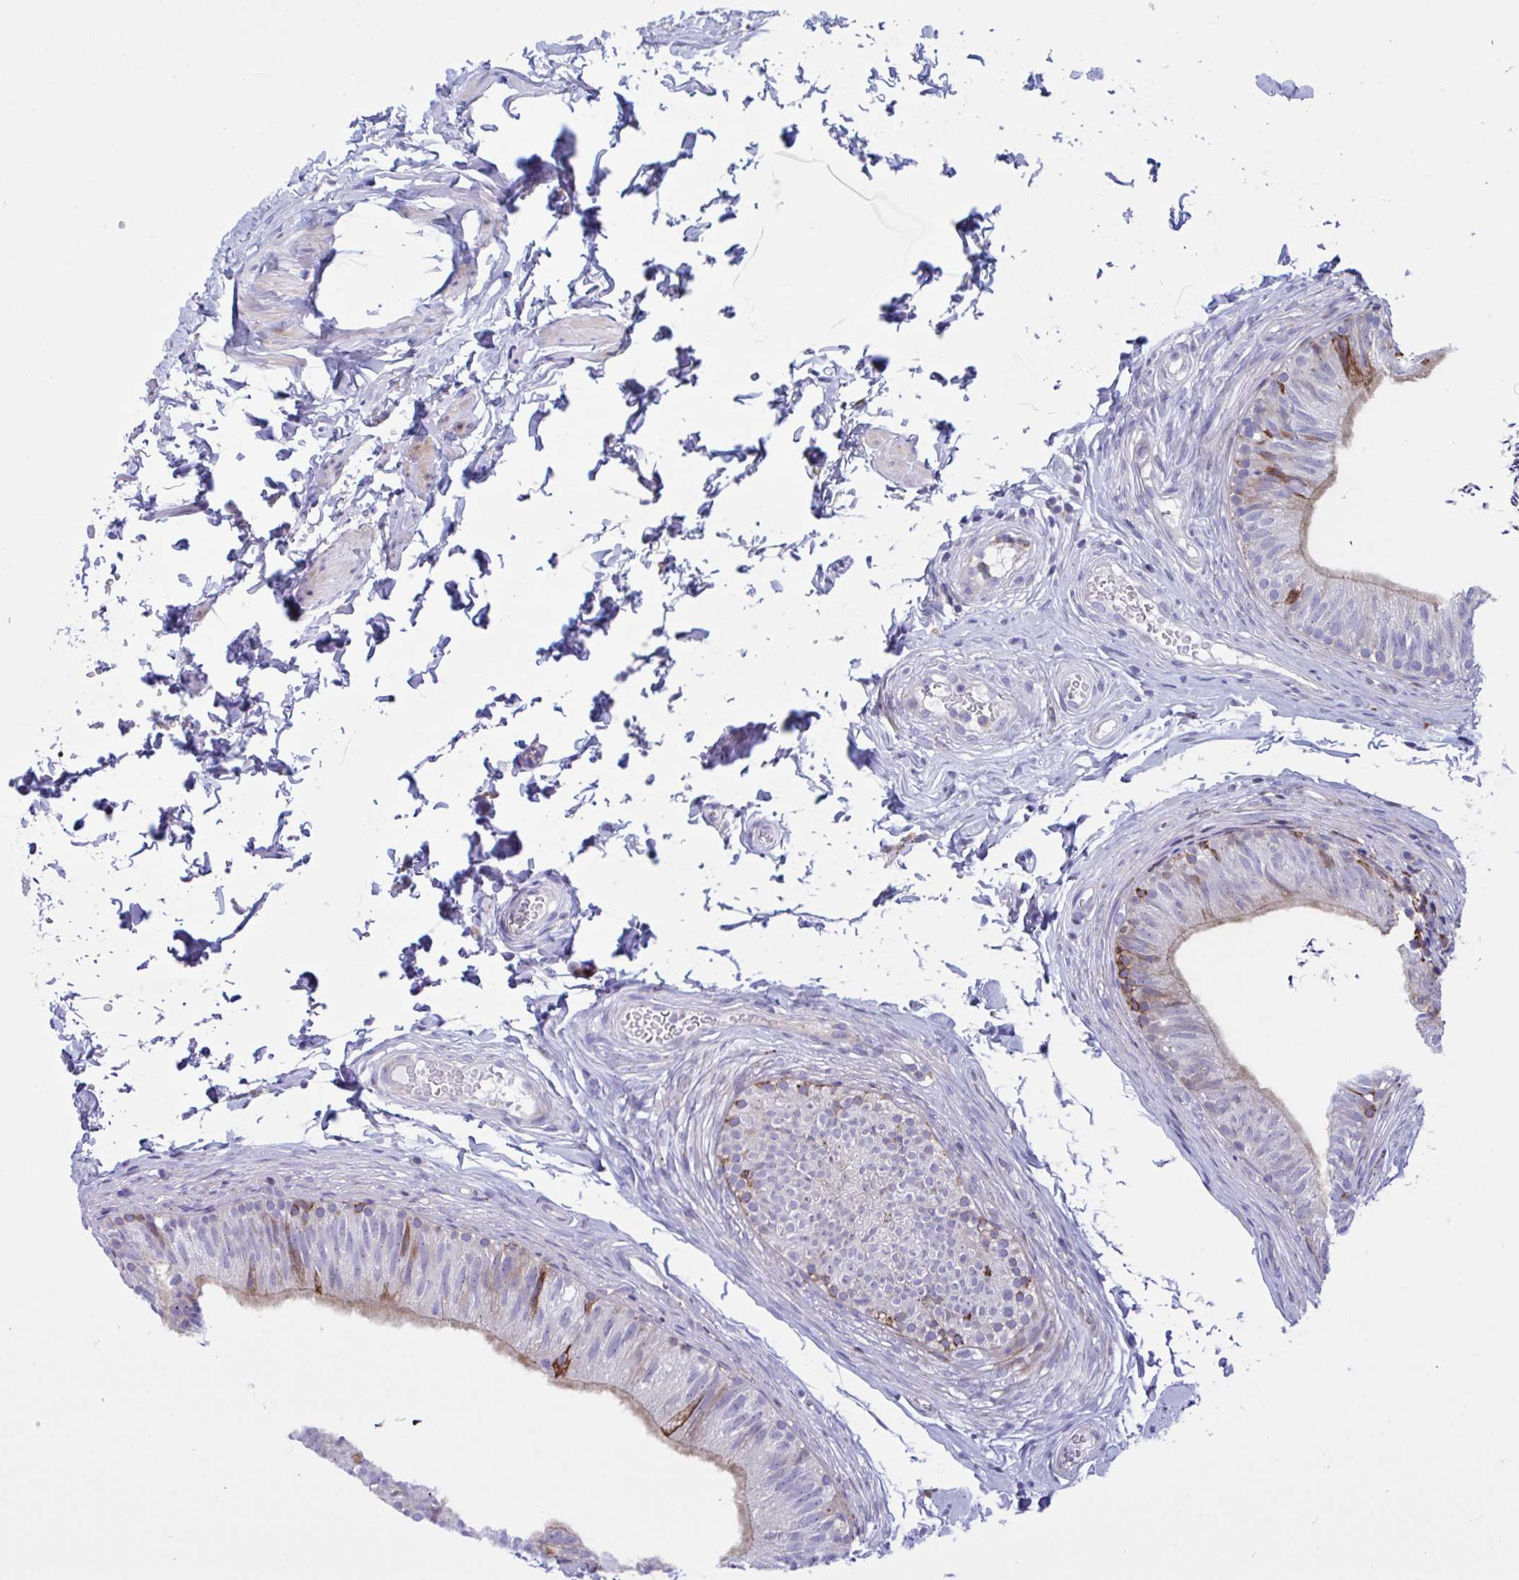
{"staining": {"intensity": "moderate", "quantity": "25%-75%", "location": "cytoplasmic/membranous"}, "tissue": "epididymis", "cell_type": "Glandular cells", "image_type": "normal", "snomed": [{"axis": "morphology", "description": "Normal tissue, NOS"}, {"axis": "topography", "description": "Epididymis, spermatic cord, NOS"}, {"axis": "topography", "description": "Epididymis"}, {"axis": "topography", "description": "Peripheral nerve tissue"}], "caption": "Benign epididymis was stained to show a protein in brown. There is medium levels of moderate cytoplasmic/membranous positivity in about 25%-75% of glandular cells. (Brightfield microscopy of DAB IHC at high magnification).", "gene": "PEAK3", "patient": {"sex": "male", "age": 29}}